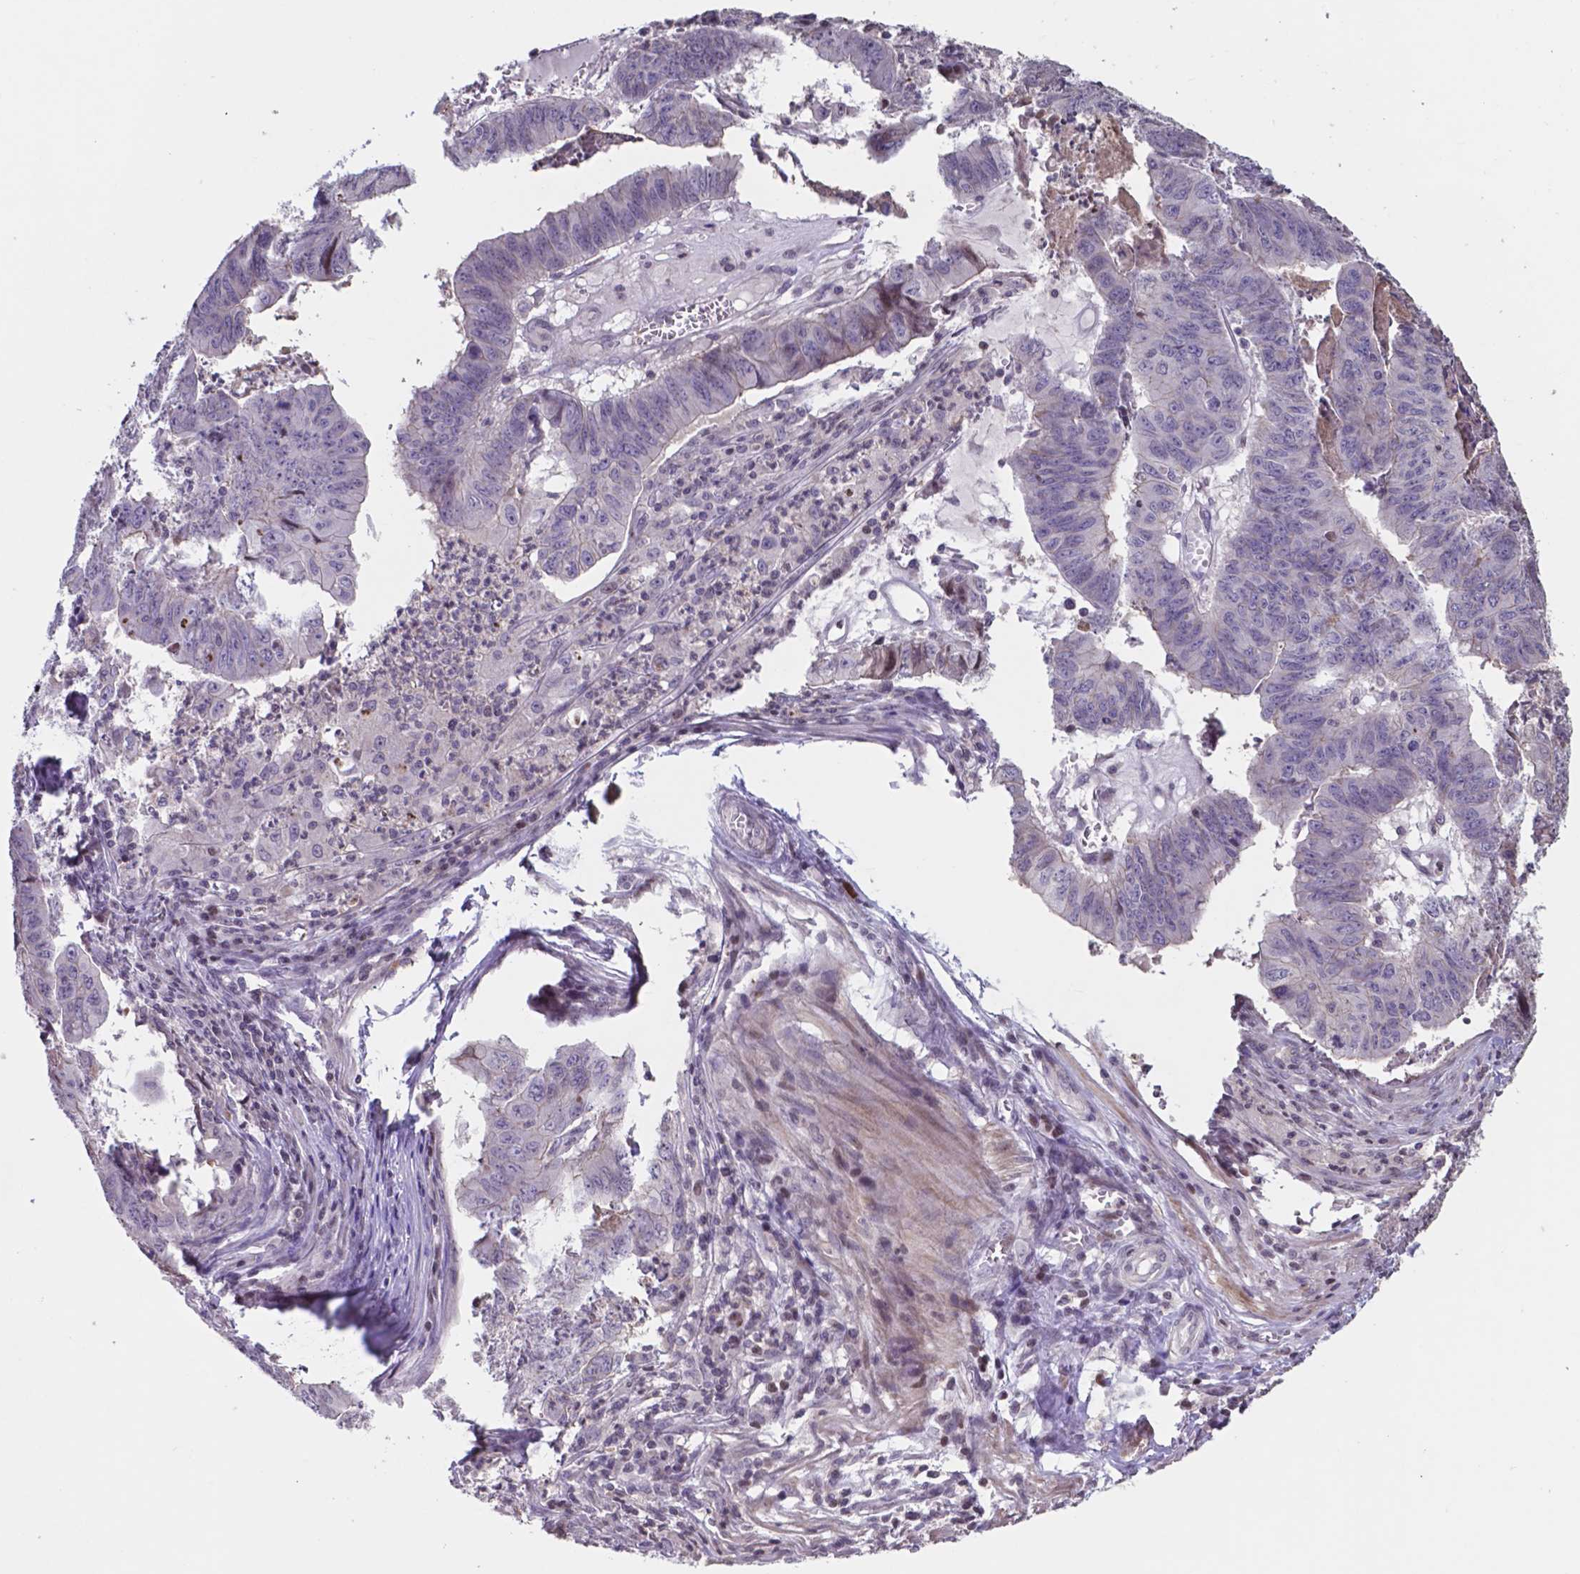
{"staining": {"intensity": "negative", "quantity": "none", "location": "none"}, "tissue": "stomach cancer", "cell_type": "Tumor cells", "image_type": "cancer", "snomed": [{"axis": "morphology", "description": "Adenocarcinoma, NOS"}, {"axis": "topography", "description": "Stomach, lower"}], "caption": "Immunohistochemistry of adenocarcinoma (stomach) demonstrates no expression in tumor cells.", "gene": "MLC1", "patient": {"sex": "male", "age": 77}}